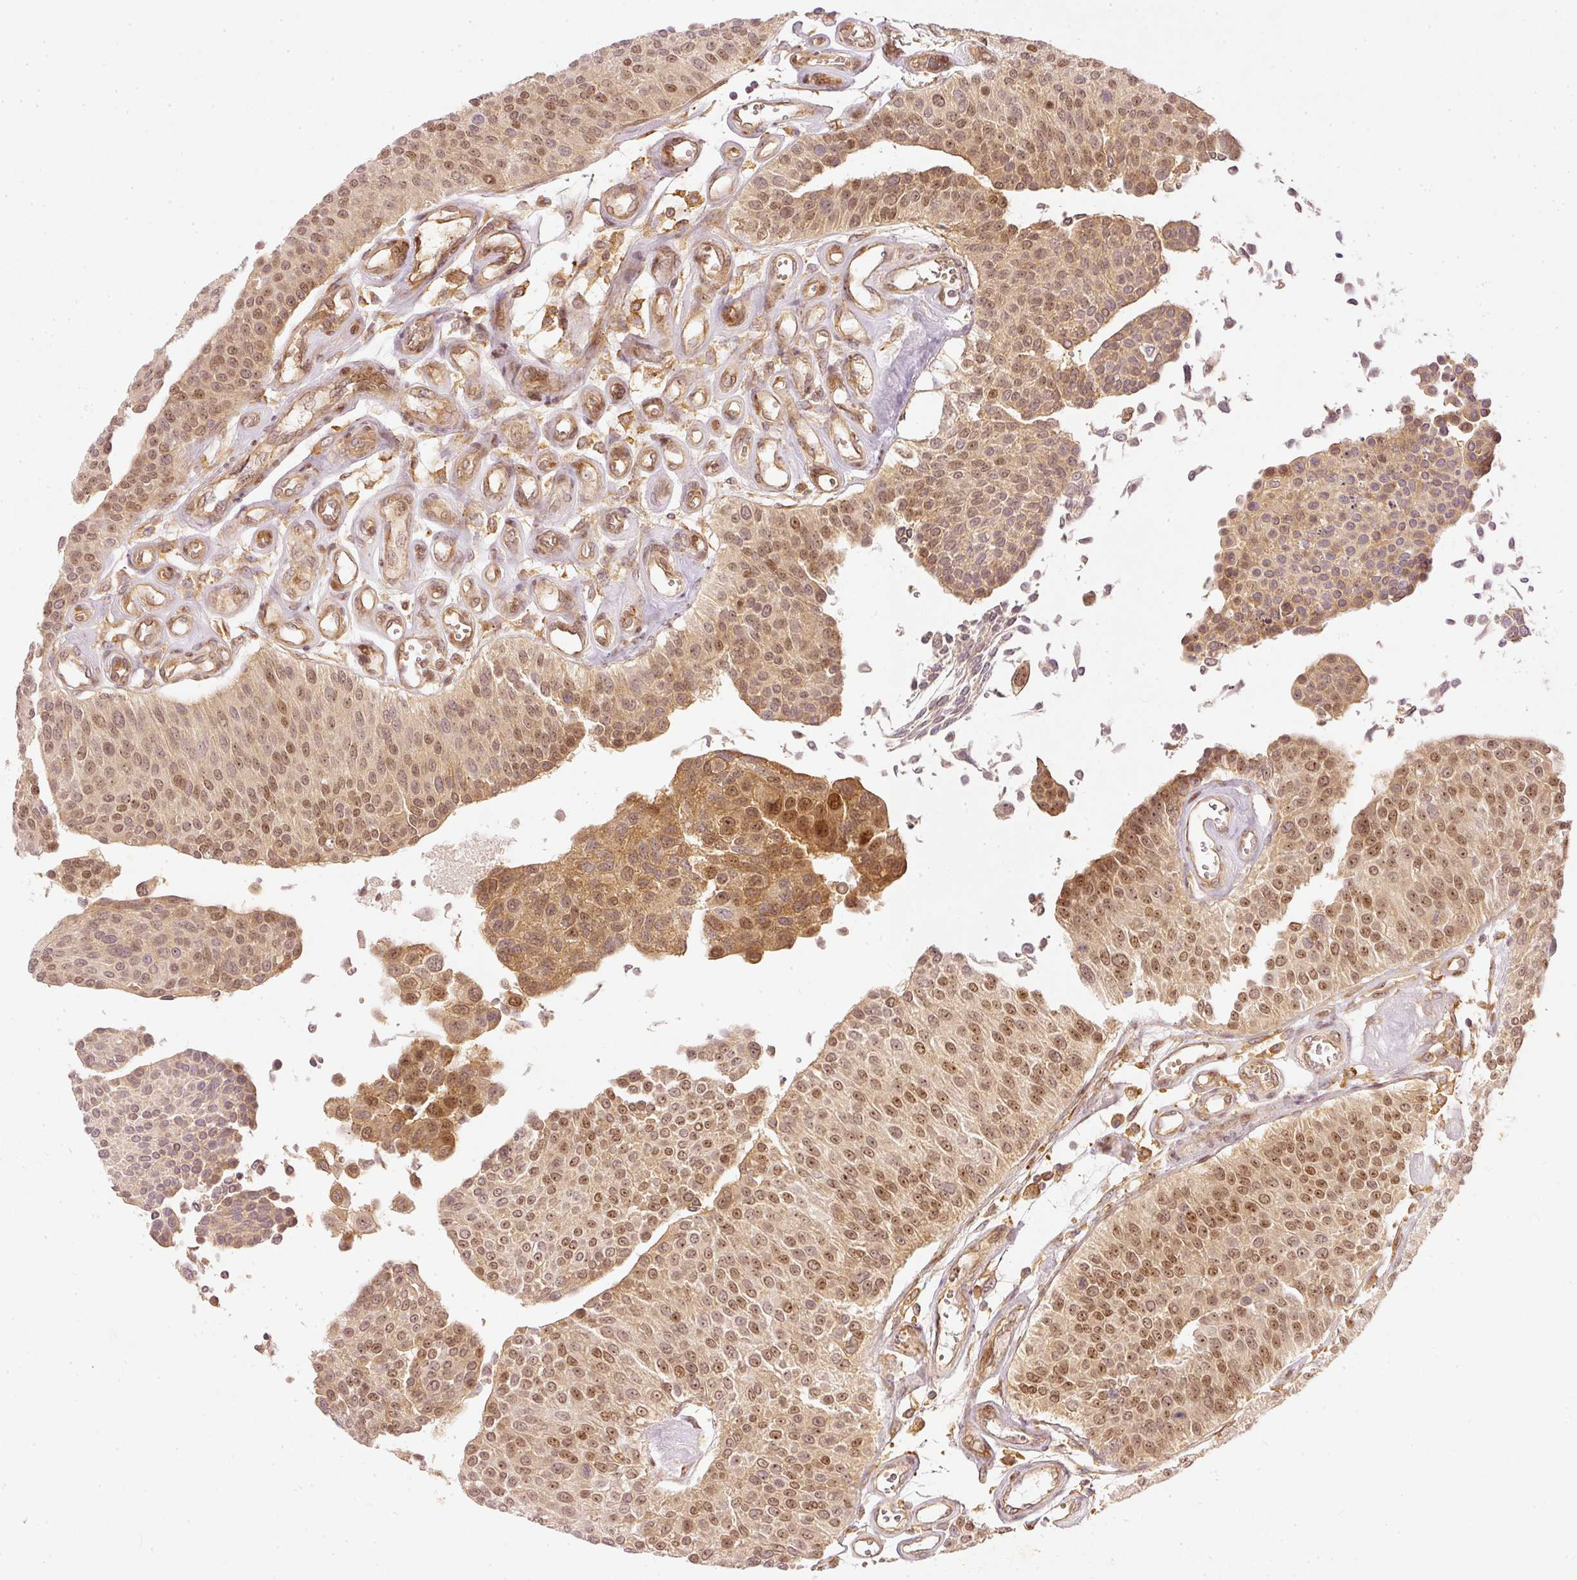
{"staining": {"intensity": "moderate", "quantity": "25%-75%", "location": "nuclear"}, "tissue": "urothelial cancer", "cell_type": "Tumor cells", "image_type": "cancer", "snomed": [{"axis": "morphology", "description": "Urothelial carcinoma, NOS"}, {"axis": "topography", "description": "Urinary bladder"}], "caption": "This photomicrograph shows IHC staining of human urothelial cancer, with medium moderate nuclear expression in approximately 25%-75% of tumor cells.", "gene": "ZNF580", "patient": {"sex": "male", "age": 55}}